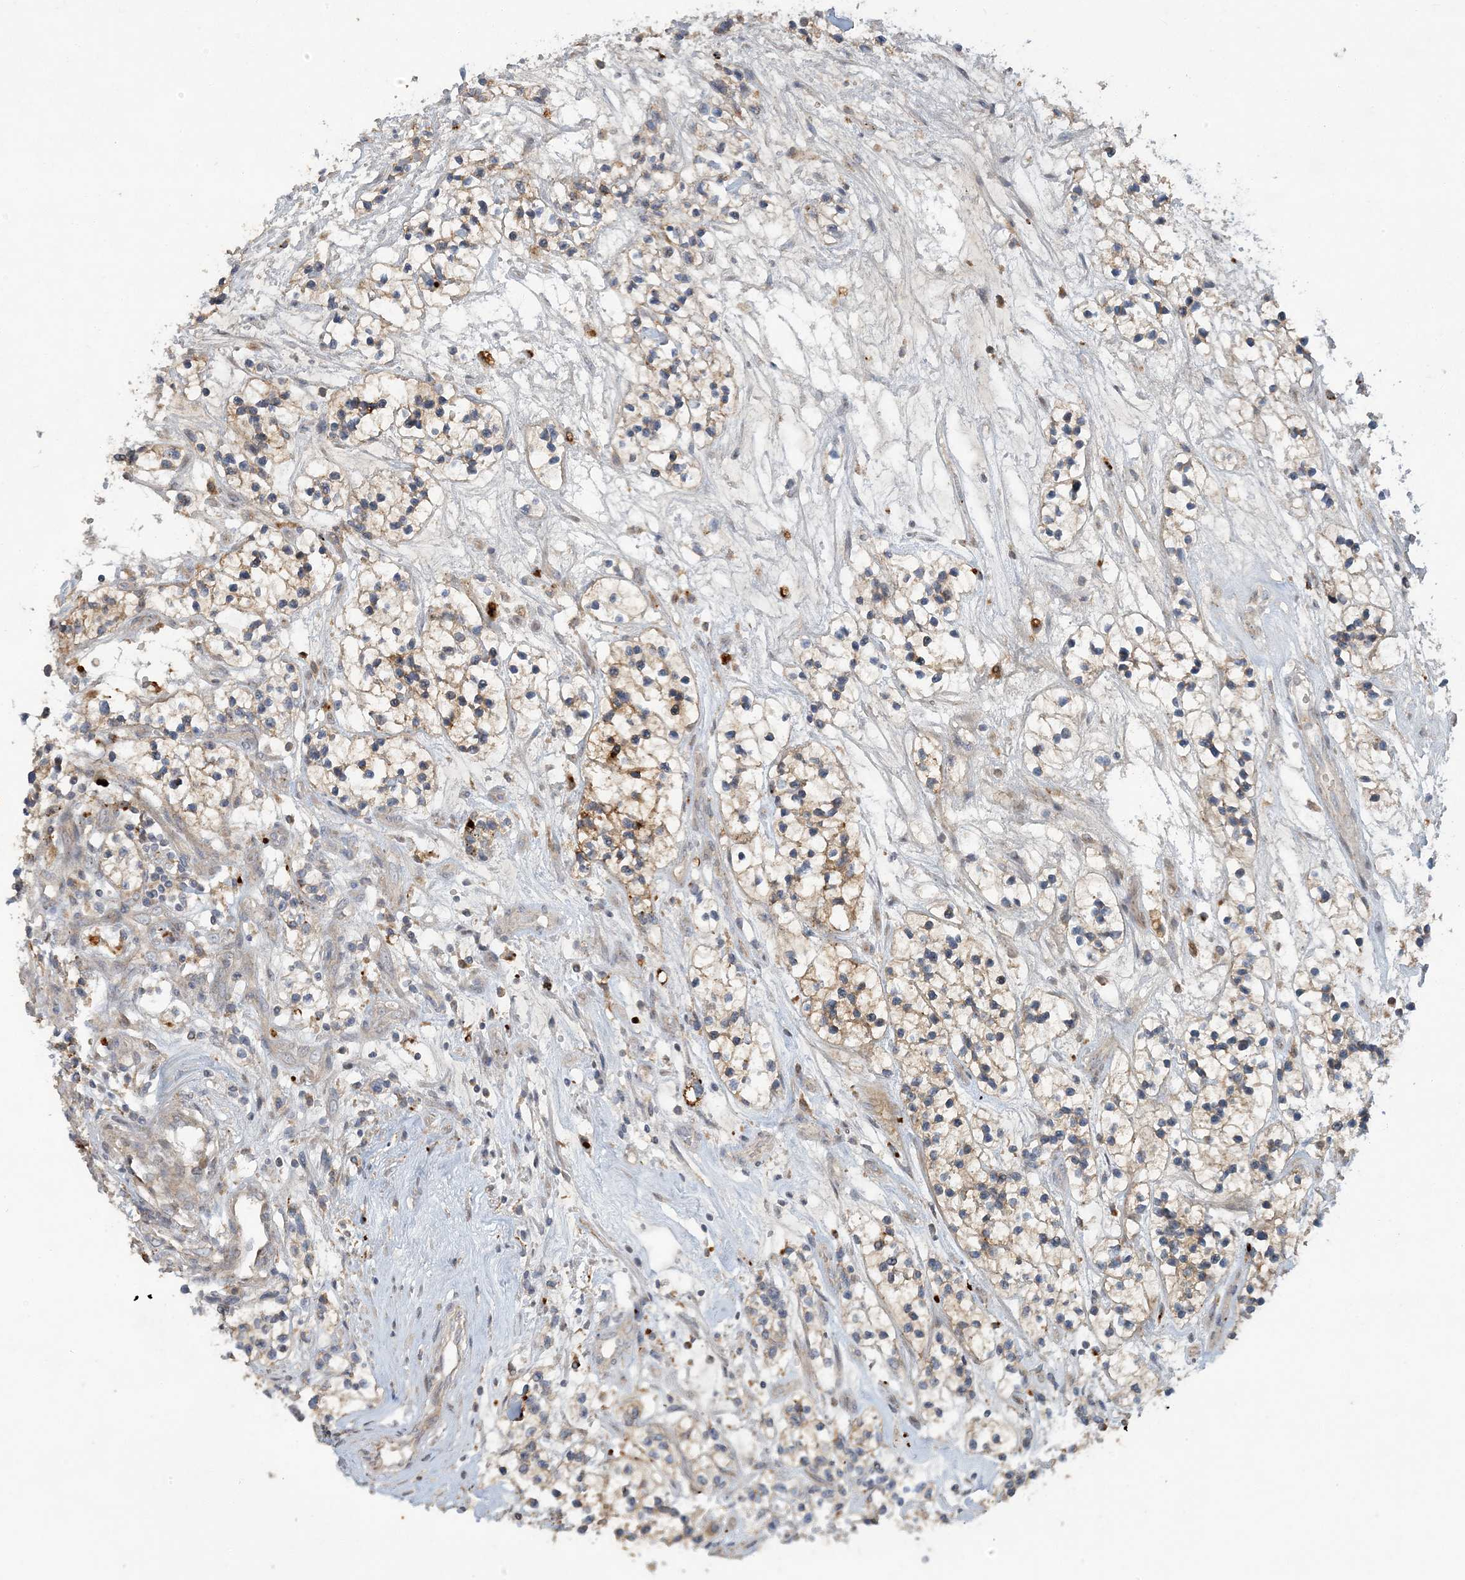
{"staining": {"intensity": "weak", "quantity": "25%-75%", "location": "cytoplasmic/membranous"}, "tissue": "renal cancer", "cell_type": "Tumor cells", "image_type": "cancer", "snomed": [{"axis": "morphology", "description": "Adenocarcinoma, NOS"}, {"axis": "topography", "description": "Kidney"}], "caption": "Weak cytoplasmic/membranous protein staining is seen in about 25%-75% of tumor cells in adenocarcinoma (renal).", "gene": "LTN1", "patient": {"sex": "female", "age": 57}}